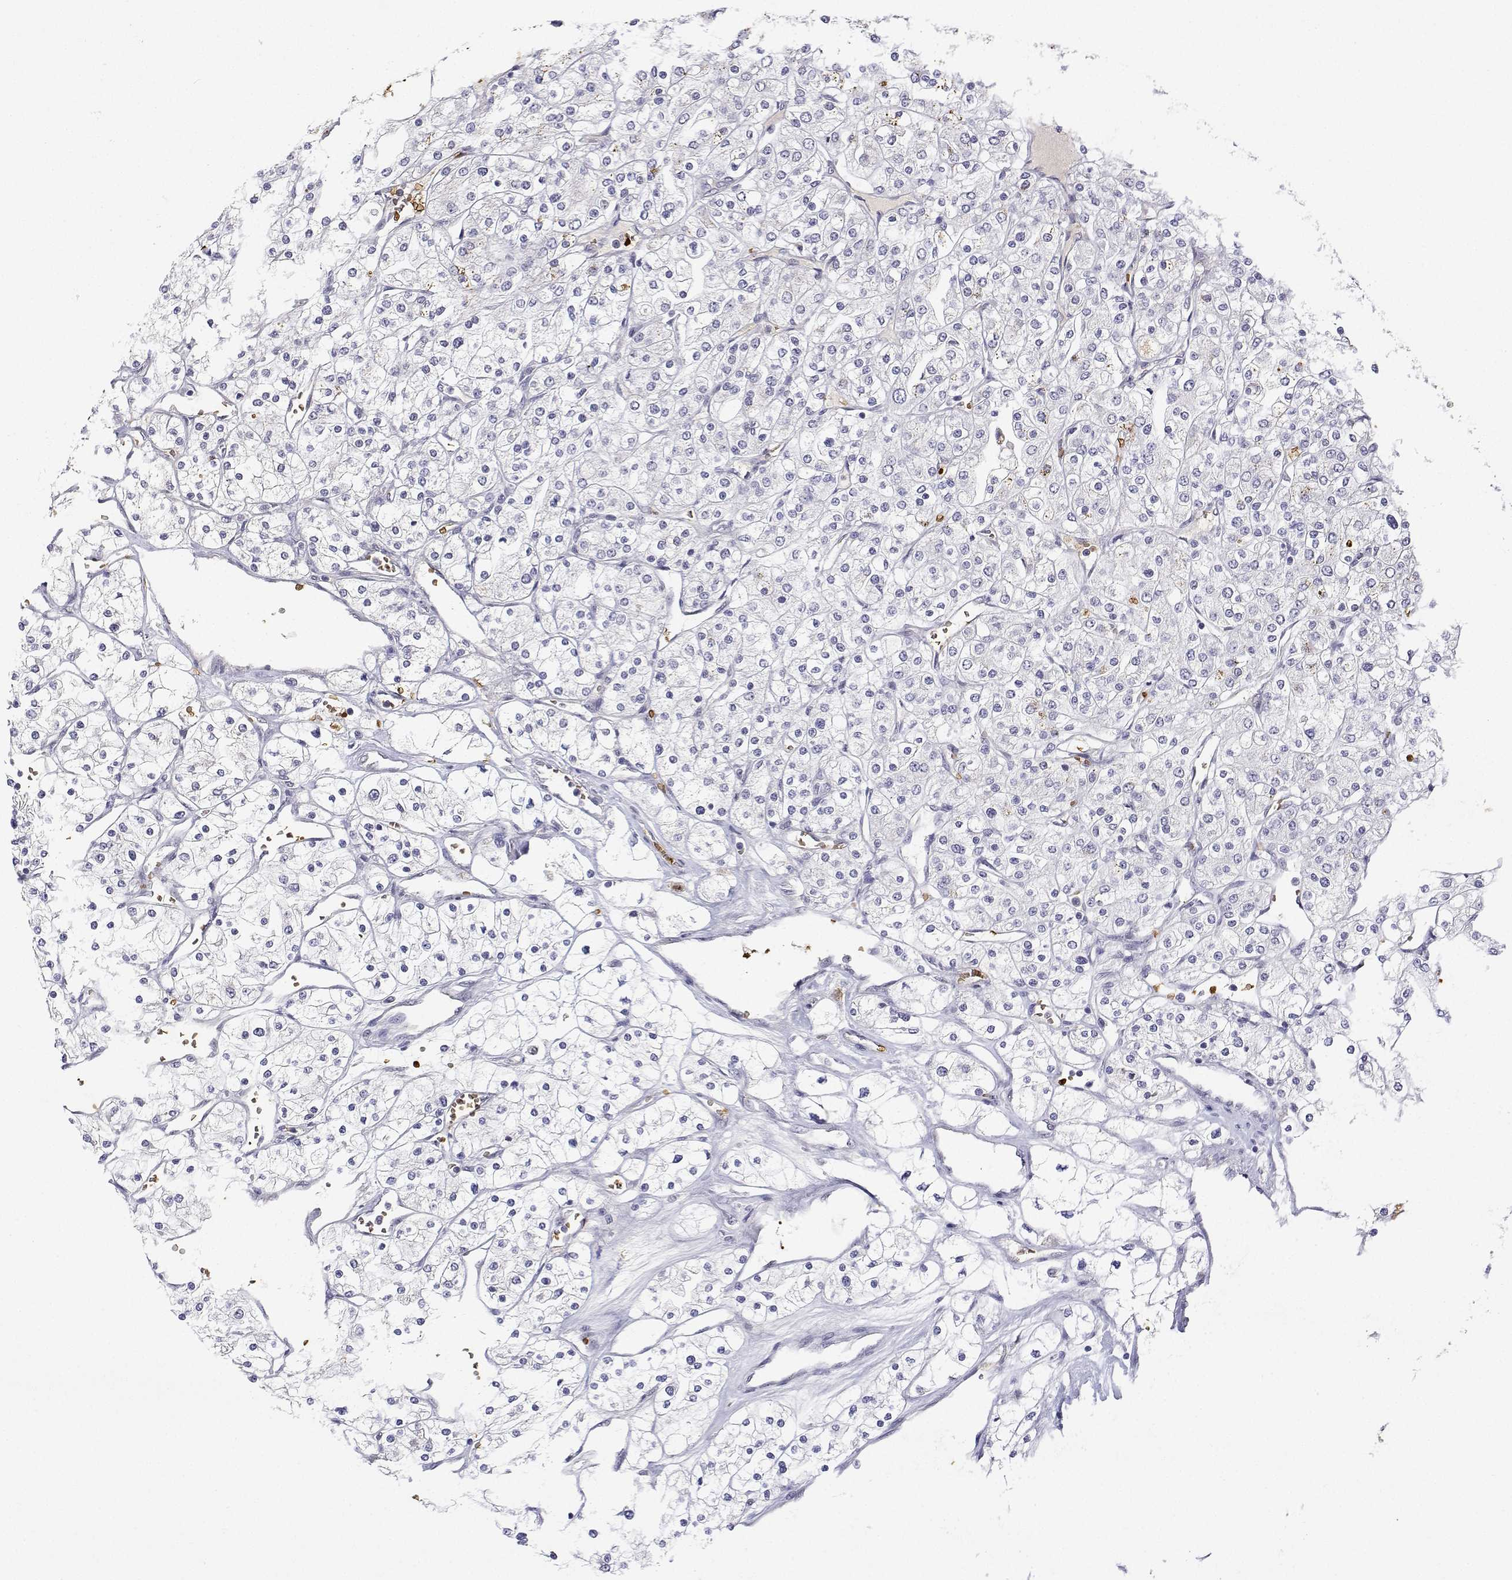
{"staining": {"intensity": "negative", "quantity": "none", "location": "none"}, "tissue": "renal cancer", "cell_type": "Tumor cells", "image_type": "cancer", "snomed": [{"axis": "morphology", "description": "Adenocarcinoma, NOS"}, {"axis": "topography", "description": "Kidney"}], "caption": "DAB immunohistochemical staining of renal cancer demonstrates no significant positivity in tumor cells.", "gene": "ADAR", "patient": {"sex": "male", "age": 80}}